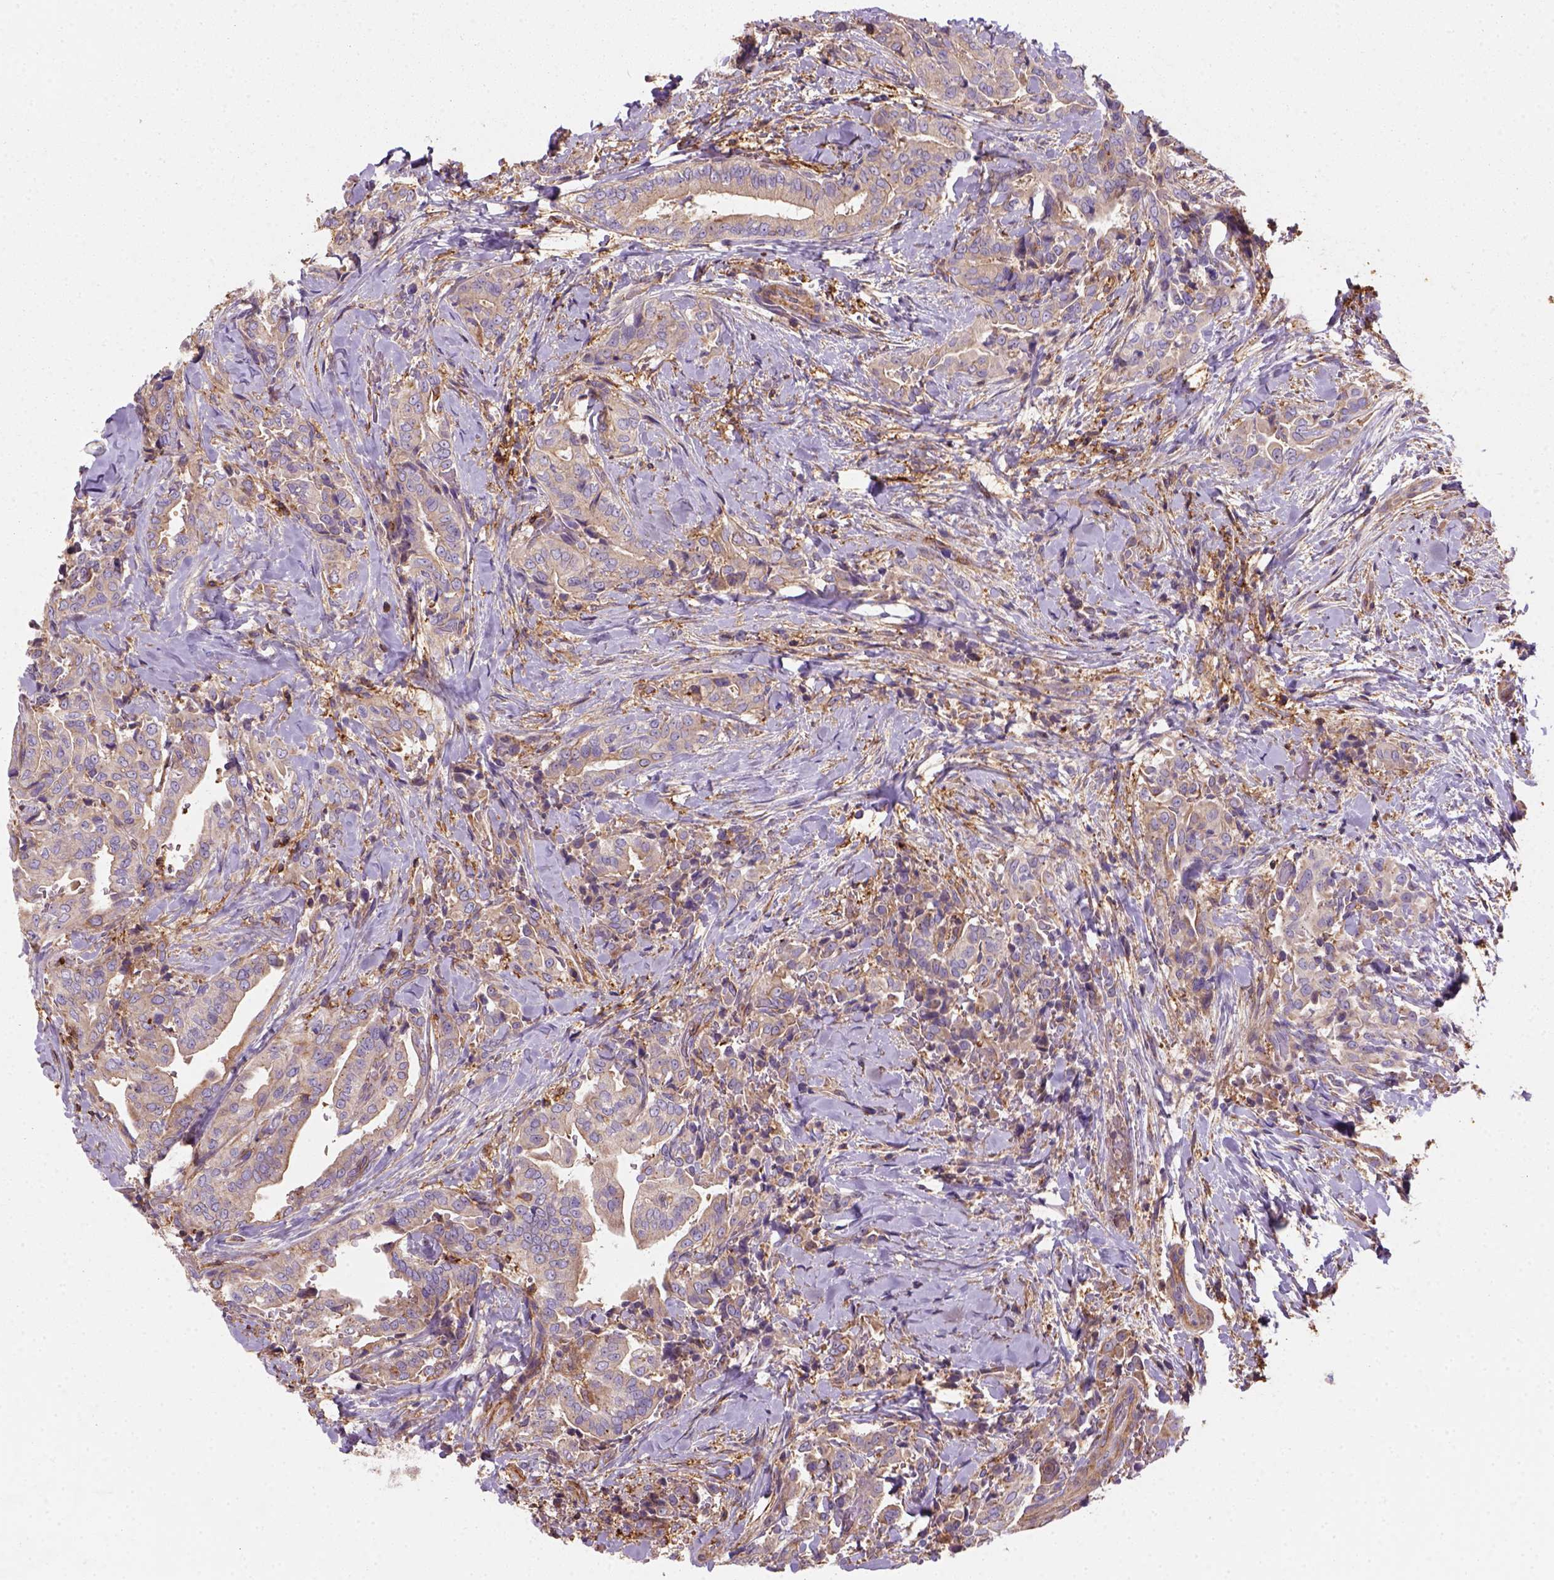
{"staining": {"intensity": "moderate", "quantity": "<25%", "location": "cytoplasmic/membranous"}, "tissue": "thyroid cancer", "cell_type": "Tumor cells", "image_type": "cancer", "snomed": [{"axis": "morphology", "description": "Papillary adenocarcinoma, NOS"}, {"axis": "topography", "description": "Thyroid gland"}], "caption": "Thyroid cancer (papillary adenocarcinoma) tissue reveals moderate cytoplasmic/membranous expression in approximately <25% of tumor cells, visualized by immunohistochemistry.", "gene": "GPRC5D", "patient": {"sex": "male", "age": 61}}